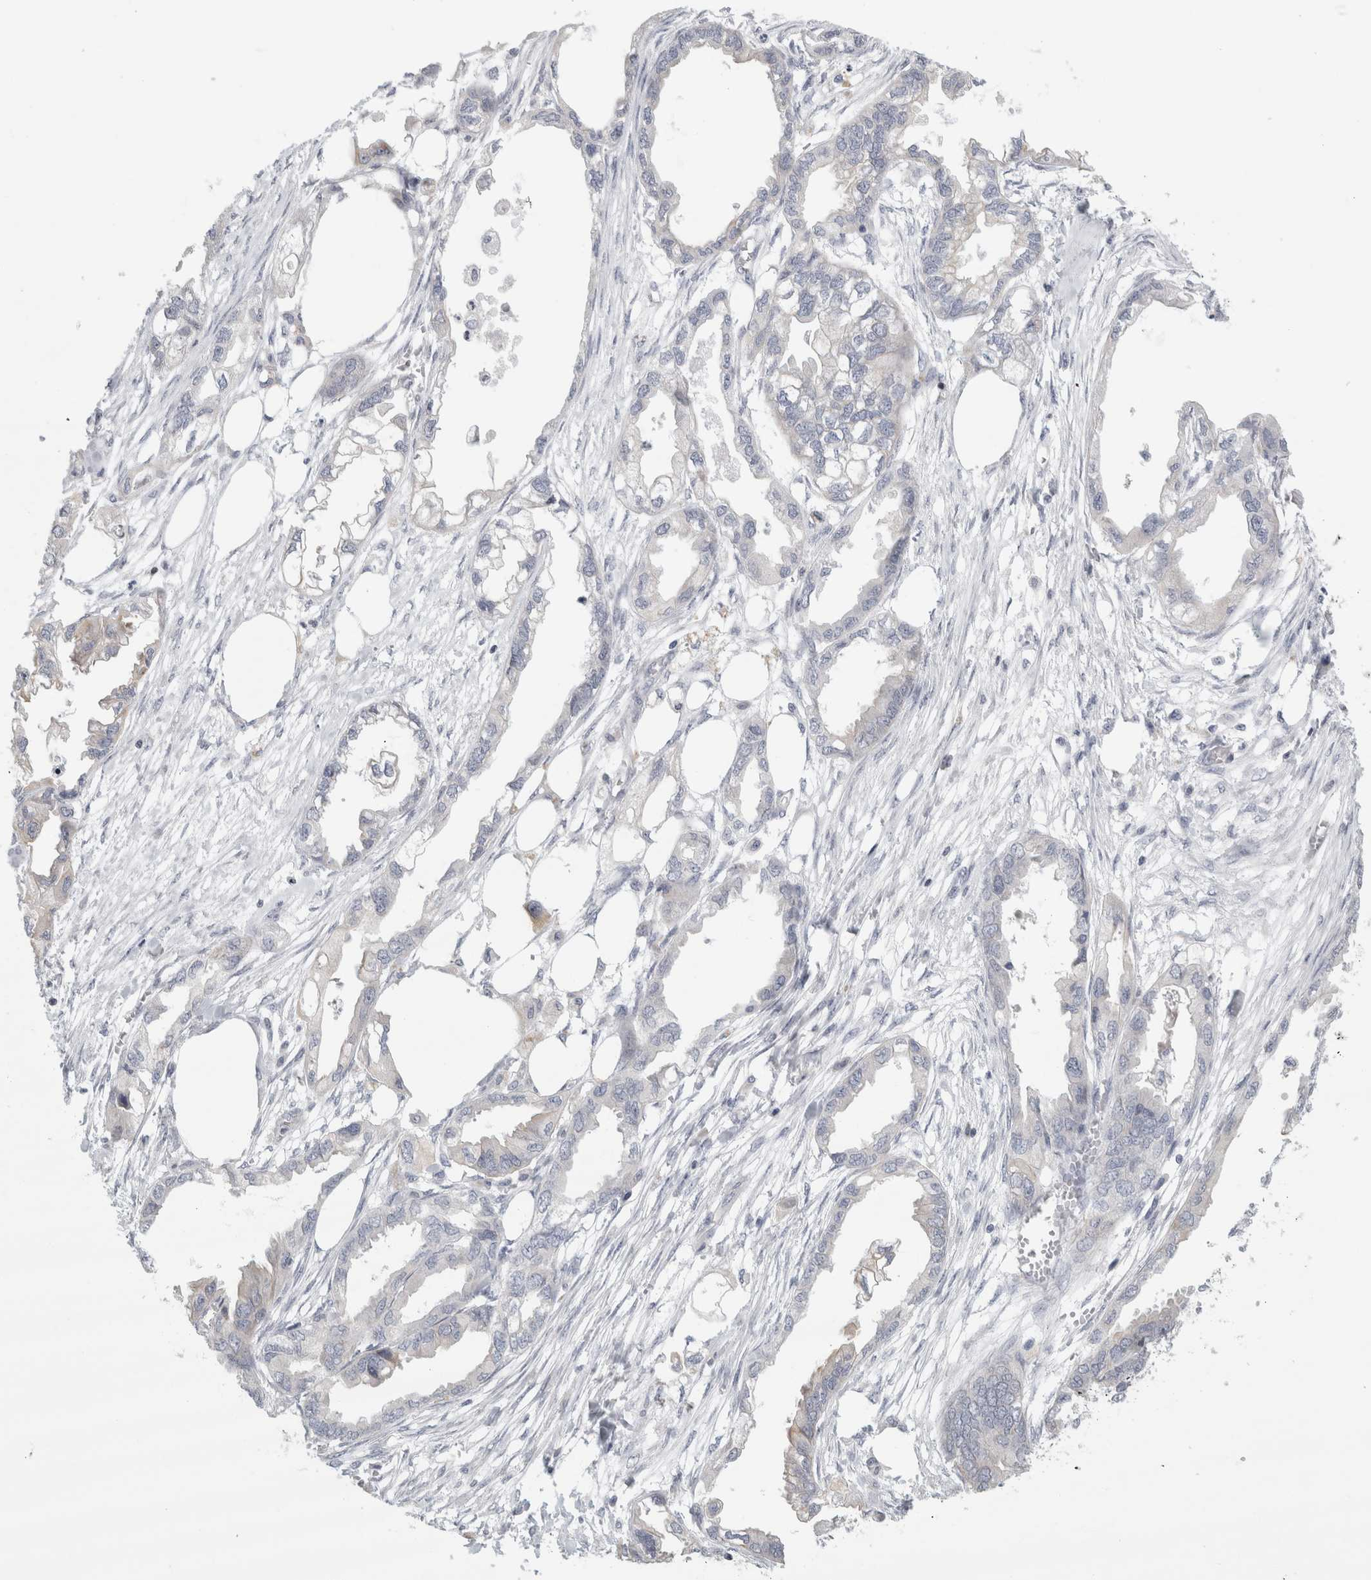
{"staining": {"intensity": "negative", "quantity": "none", "location": "none"}, "tissue": "endometrial cancer", "cell_type": "Tumor cells", "image_type": "cancer", "snomed": [{"axis": "morphology", "description": "Adenocarcinoma, NOS"}, {"axis": "morphology", "description": "Adenocarcinoma, metastatic, NOS"}, {"axis": "topography", "description": "Adipose tissue"}, {"axis": "topography", "description": "Endometrium"}], "caption": "Immunohistochemistry micrograph of human endometrial cancer stained for a protein (brown), which demonstrates no positivity in tumor cells.", "gene": "UTP25", "patient": {"sex": "female", "age": 67}}